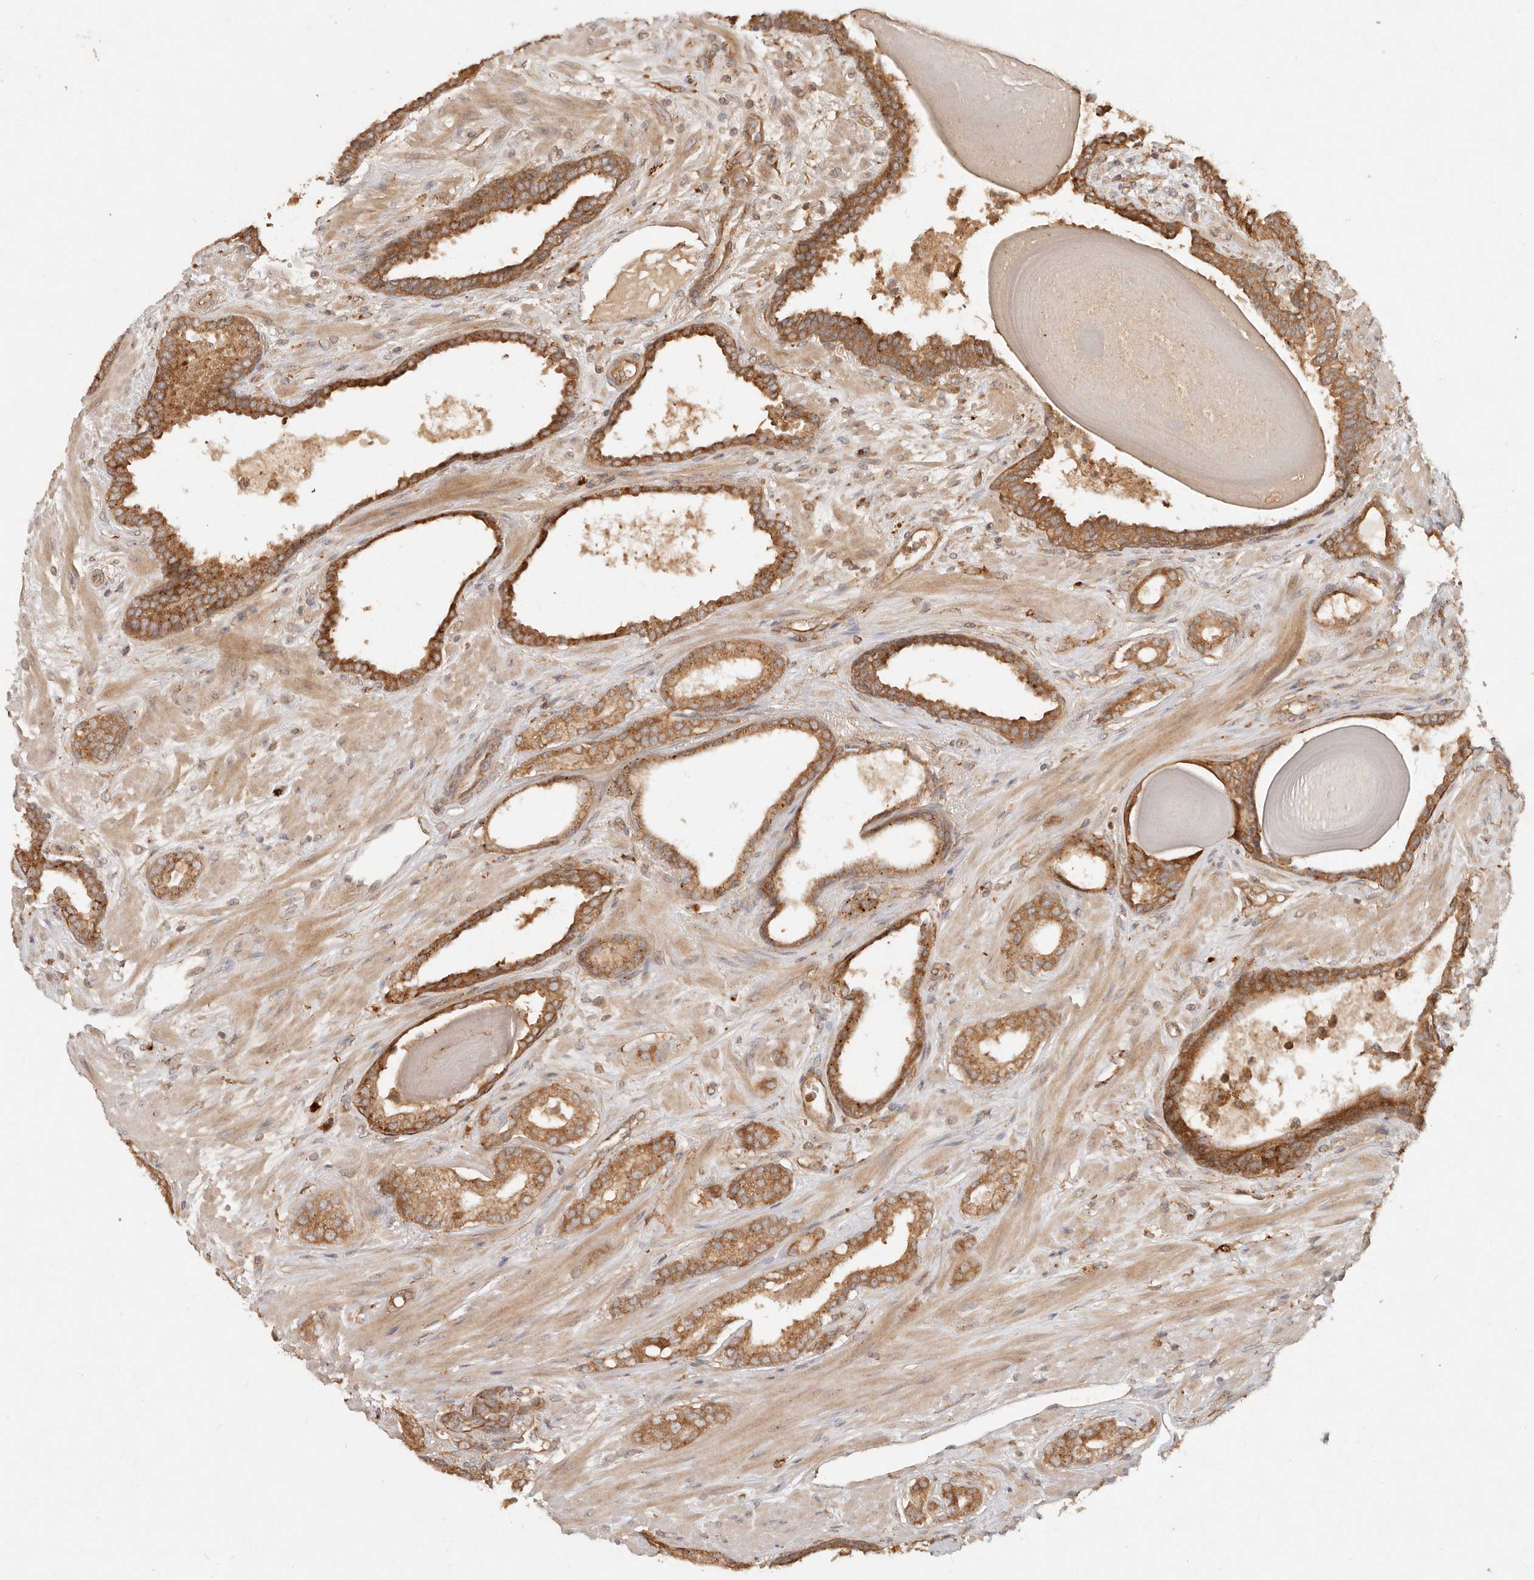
{"staining": {"intensity": "moderate", "quantity": ">75%", "location": "cytoplasmic/membranous"}, "tissue": "prostate cancer", "cell_type": "Tumor cells", "image_type": "cancer", "snomed": [{"axis": "morphology", "description": "Adenocarcinoma, Low grade"}, {"axis": "topography", "description": "Prostate"}], "caption": "Protein expression analysis of low-grade adenocarcinoma (prostate) demonstrates moderate cytoplasmic/membranous expression in about >75% of tumor cells. The staining was performed using DAB (3,3'-diaminobenzidine), with brown indicating positive protein expression. Nuclei are stained blue with hematoxylin.", "gene": "HECTD3", "patient": {"sex": "male", "age": 70}}